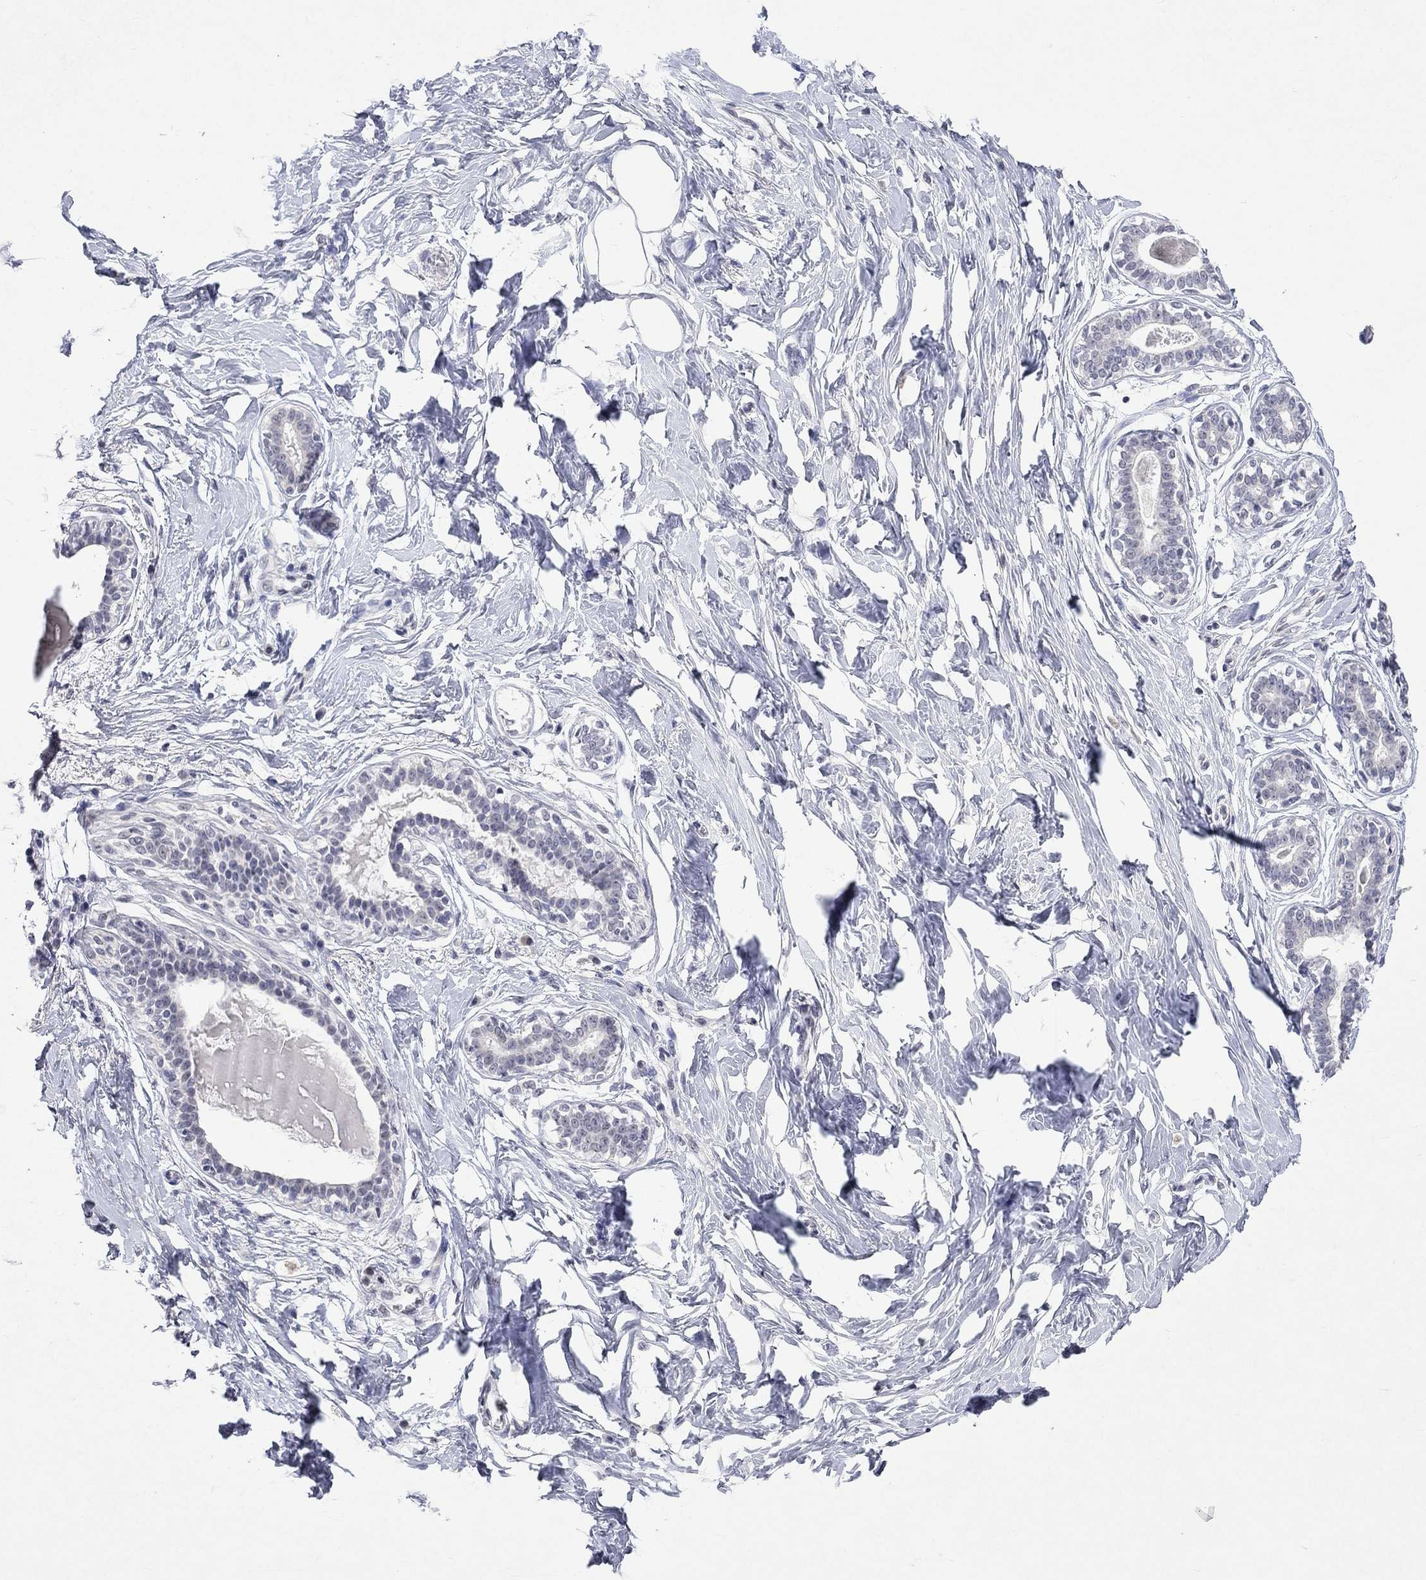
{"staining": {"intensity": "negative", "quantity": "none", "location": "none"}, "tissue": "breast", "cell_type": "Adipocytes", "image_type": "normal", "snomed": [{"axis": "morphology", "description": "Normal tissue, NOS"}, {"axis": "morphology", "description": "Lobular carcinoma, in situ"}, {"axis": "topography", "description": "Breast"}], "caption": "The IHC photomicrograph has no significant positivity in adipocytes of breast. The staining is performed using DAB brown chromogen with nuclei counter-stained in using hematoxylin.", "gene": "TMEM143", "patient": {"sex": "female", "age": 35}}